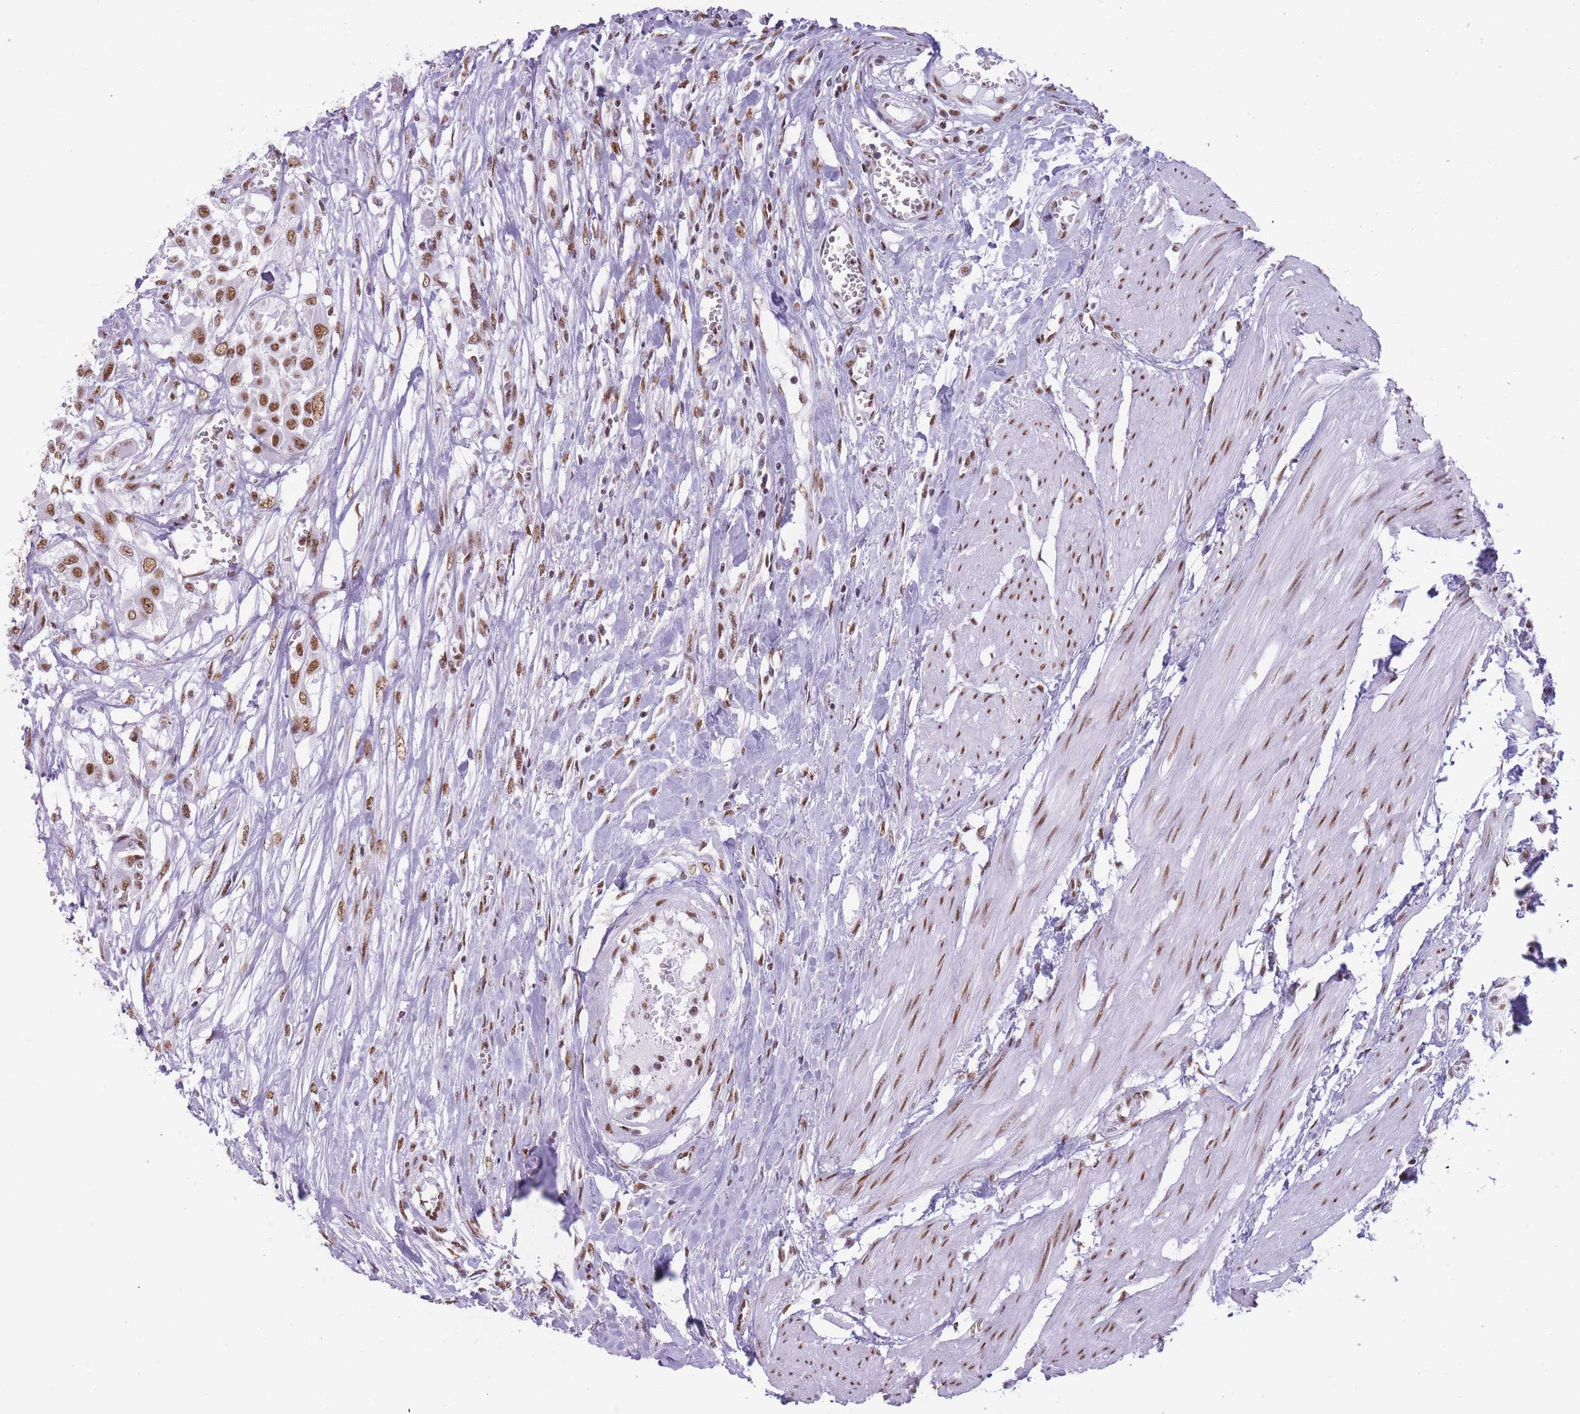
{"staining": {"intensity": "moderate", "quantity": ">75%", "location": "nuclear"}, "tissue": "urothelial cancer", "cell_type": "Tumor cells", "image_type": "cancer", "snomed": [{"axis": "morphology", "description": "Urothelial carcinoma, High grade"}, {"axis": "topography", "description": "Urinary bladder"}], "caption": "Urothelial cancer was stained to show a protein in brown. There is medium levels of moderate nuclear positivity in about >75% of tumor cells. (brown staining indicates protein expression, while blue staining denotes nuclei).", "gene": "HNRNPUL1", "patient": {"sex": "male", "age": 57}}